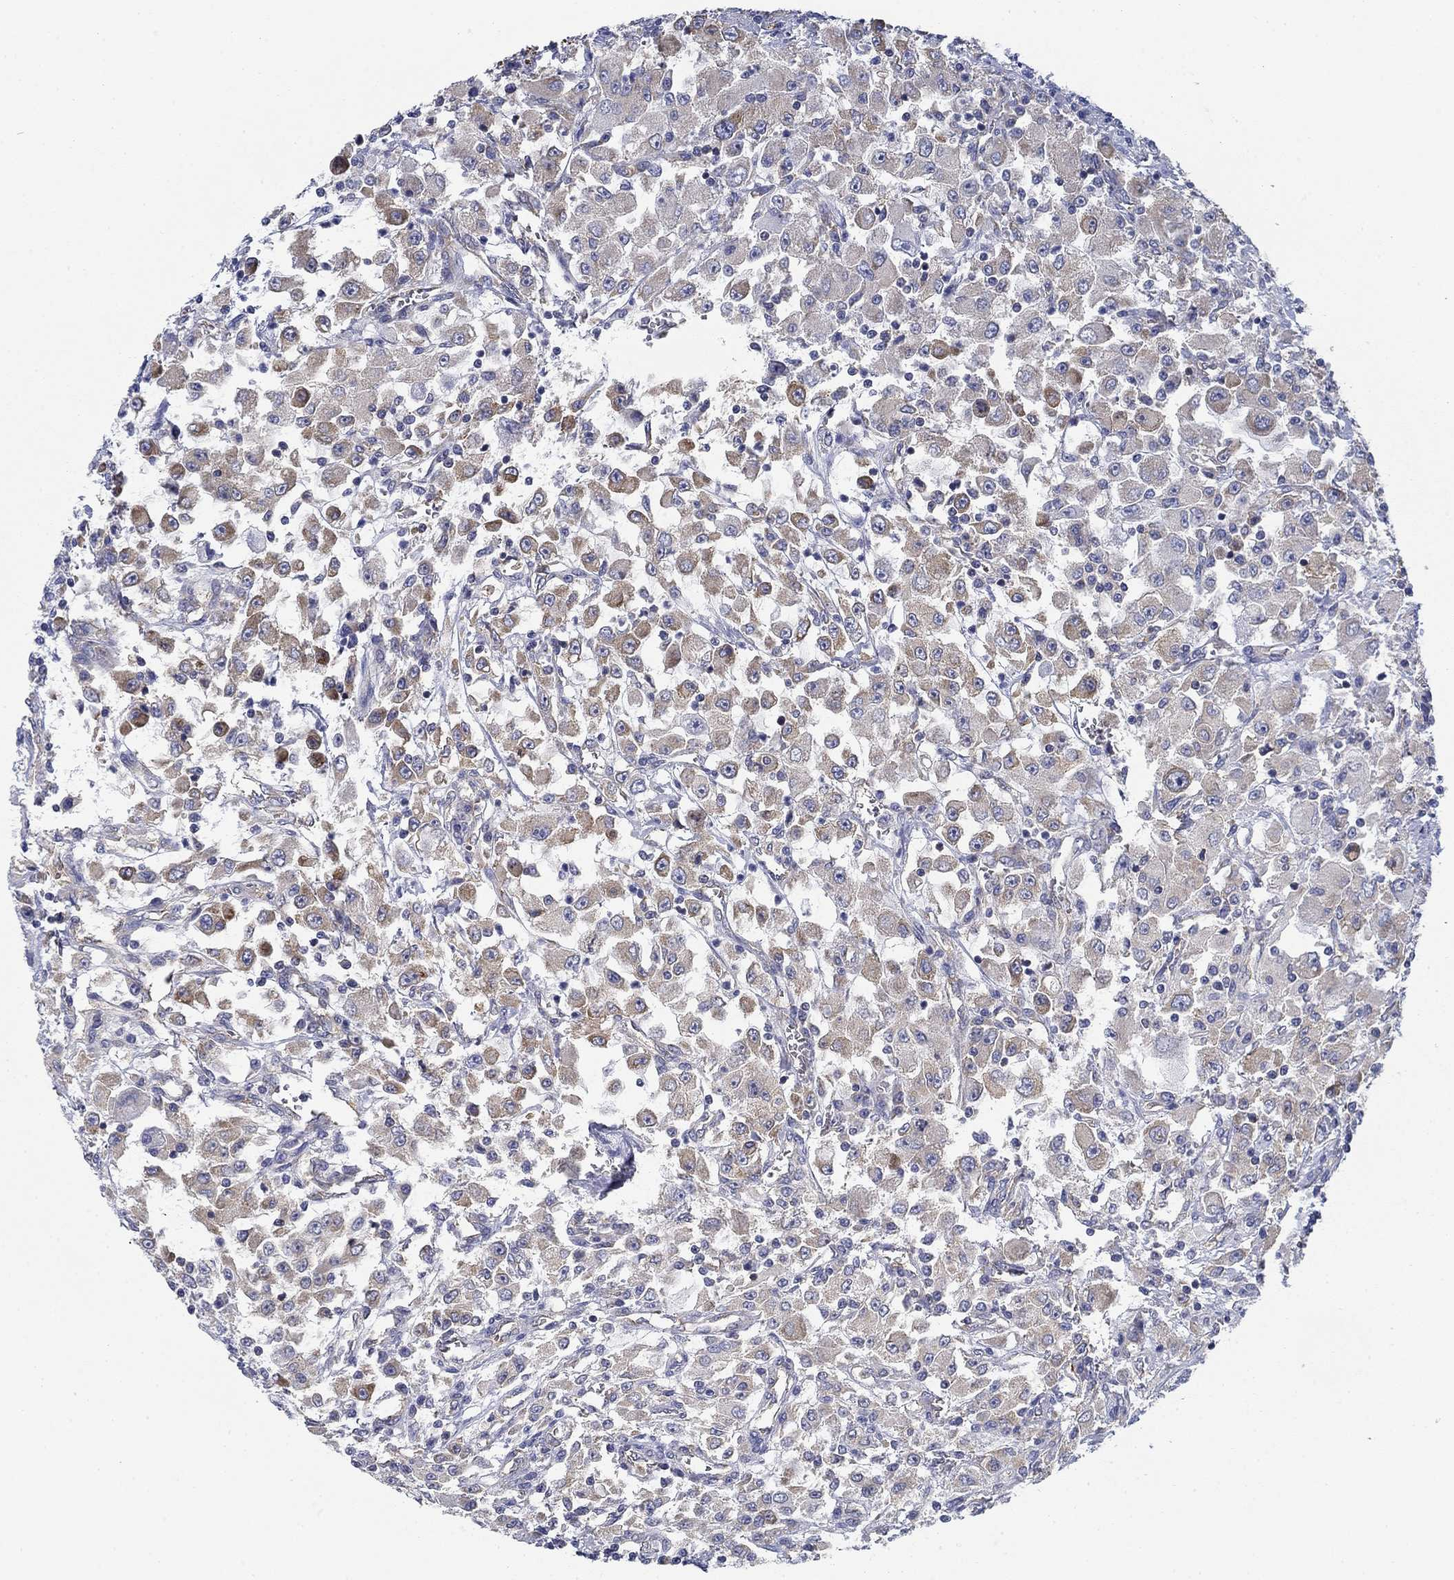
{"staining": {"intensity": "weak", "quantity": "25%-75%", "location": "cytoplasmic/membranous"}, "tissue": "renal cancer", "cell_type": "Tumor cells", "image_type": "cancer", "snomed": [{"axis": "morphology", "description": "Adenocarcinoma, NOS"}, {"axis": "topography", "description": "Kidney"}], "caption": "Renal cancer stained for a protein (brown) reveals weak cytoplasmic/membranous positive staining in approximately 25%-75% of tumor cells.", "gene": "FXR1", "patient": {"sex": "female", "age": 67}}